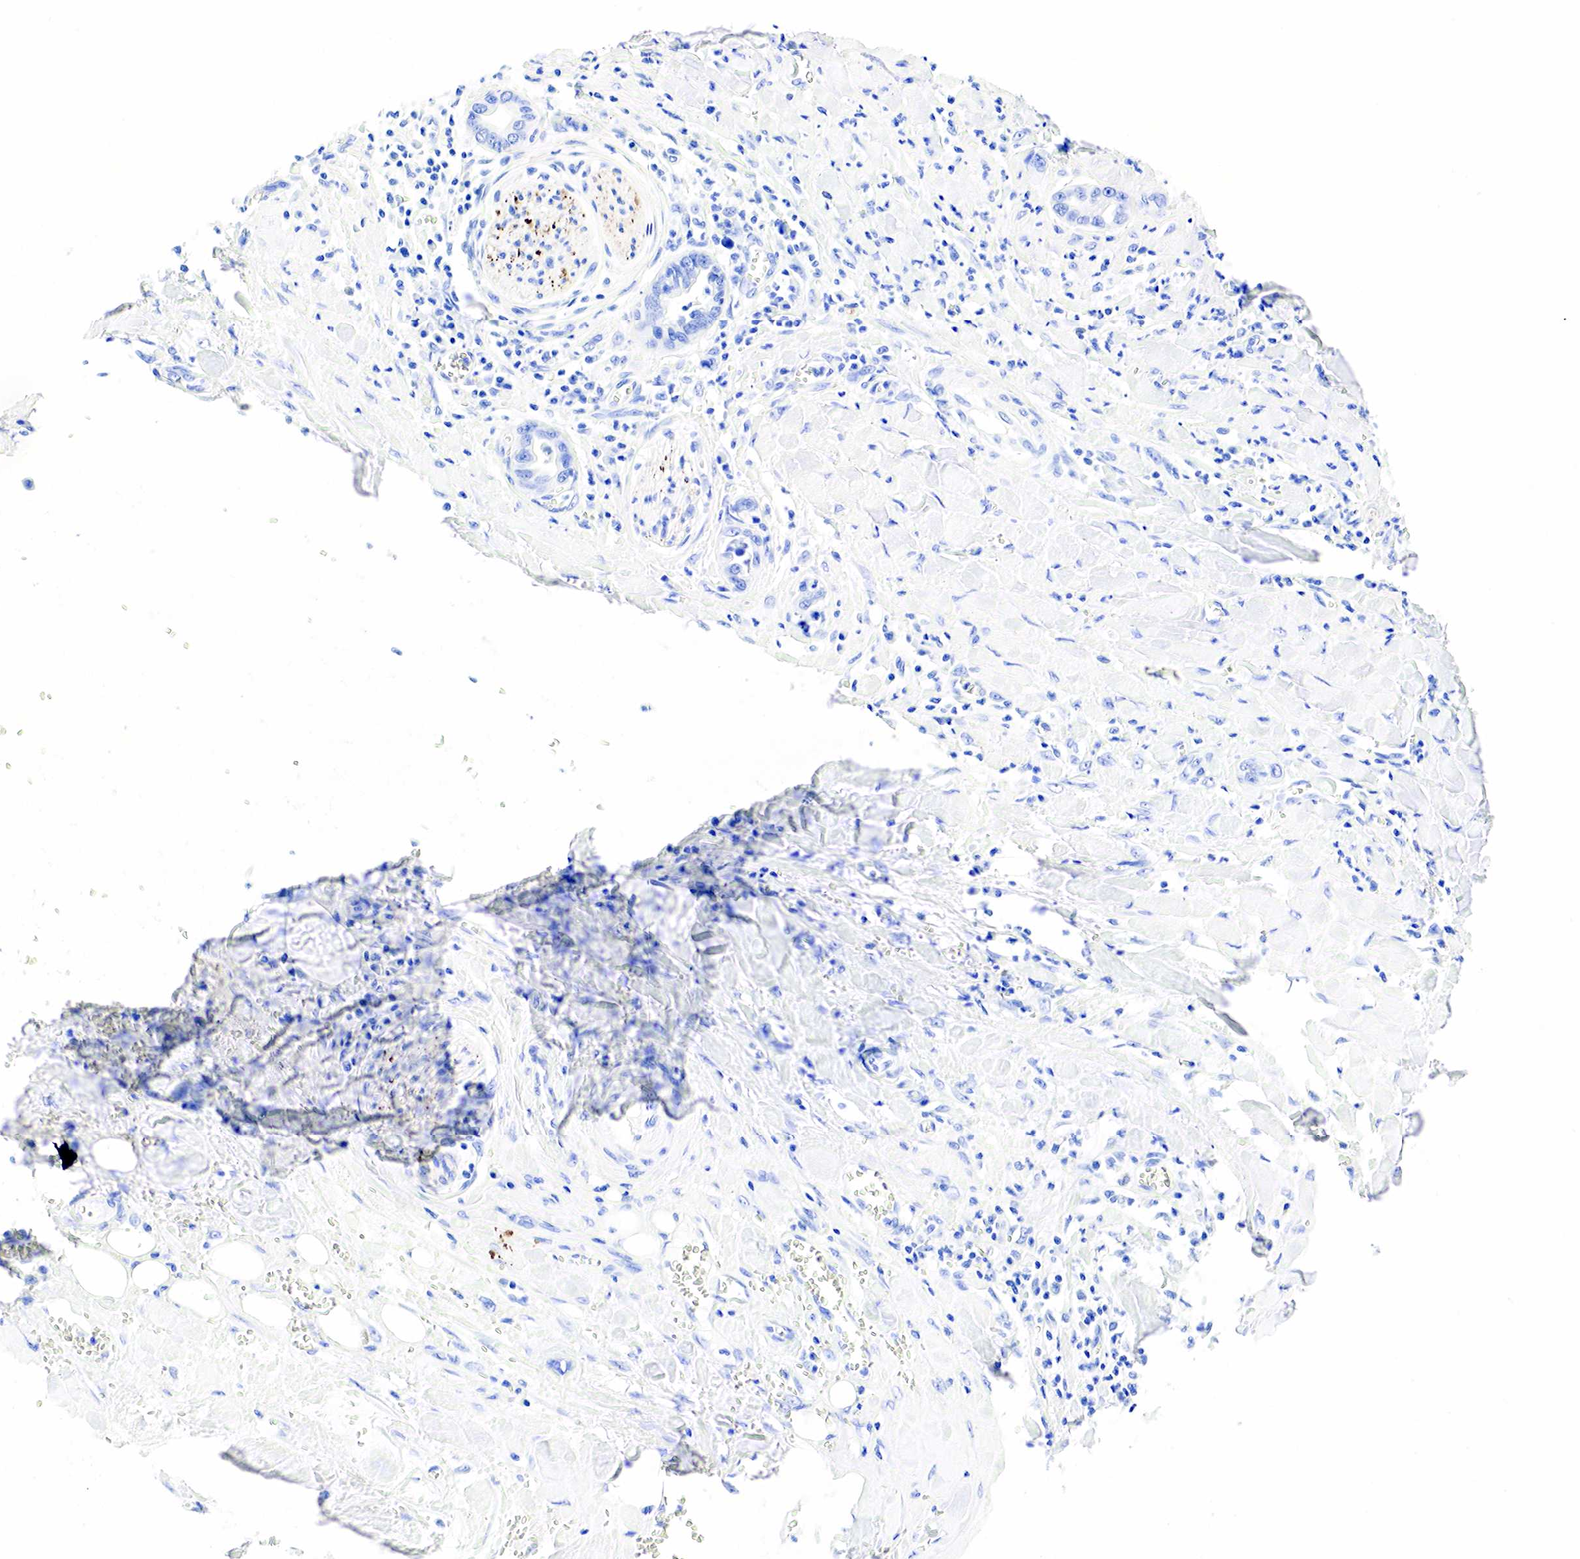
{"staining": {"intensity": "negative", "quantity": "none", "location": "none"}, "tissue": "pancreatic cancer", "cell_type": "Tumor cells", "image_type": "cancer", "snomed": [{"axis": "morphology", "description": "Adenocarcinoma, NOS"}, {"axis": "topography", "description": "Pancreas"}], "caption": "This is a histopathology image of immunohistochemistry staining of pancreatic adenocarcinoma, which shows no positivity in tumor cells.", "gene": "CHGA", "patient": {"sex": "male", "age": 69}}